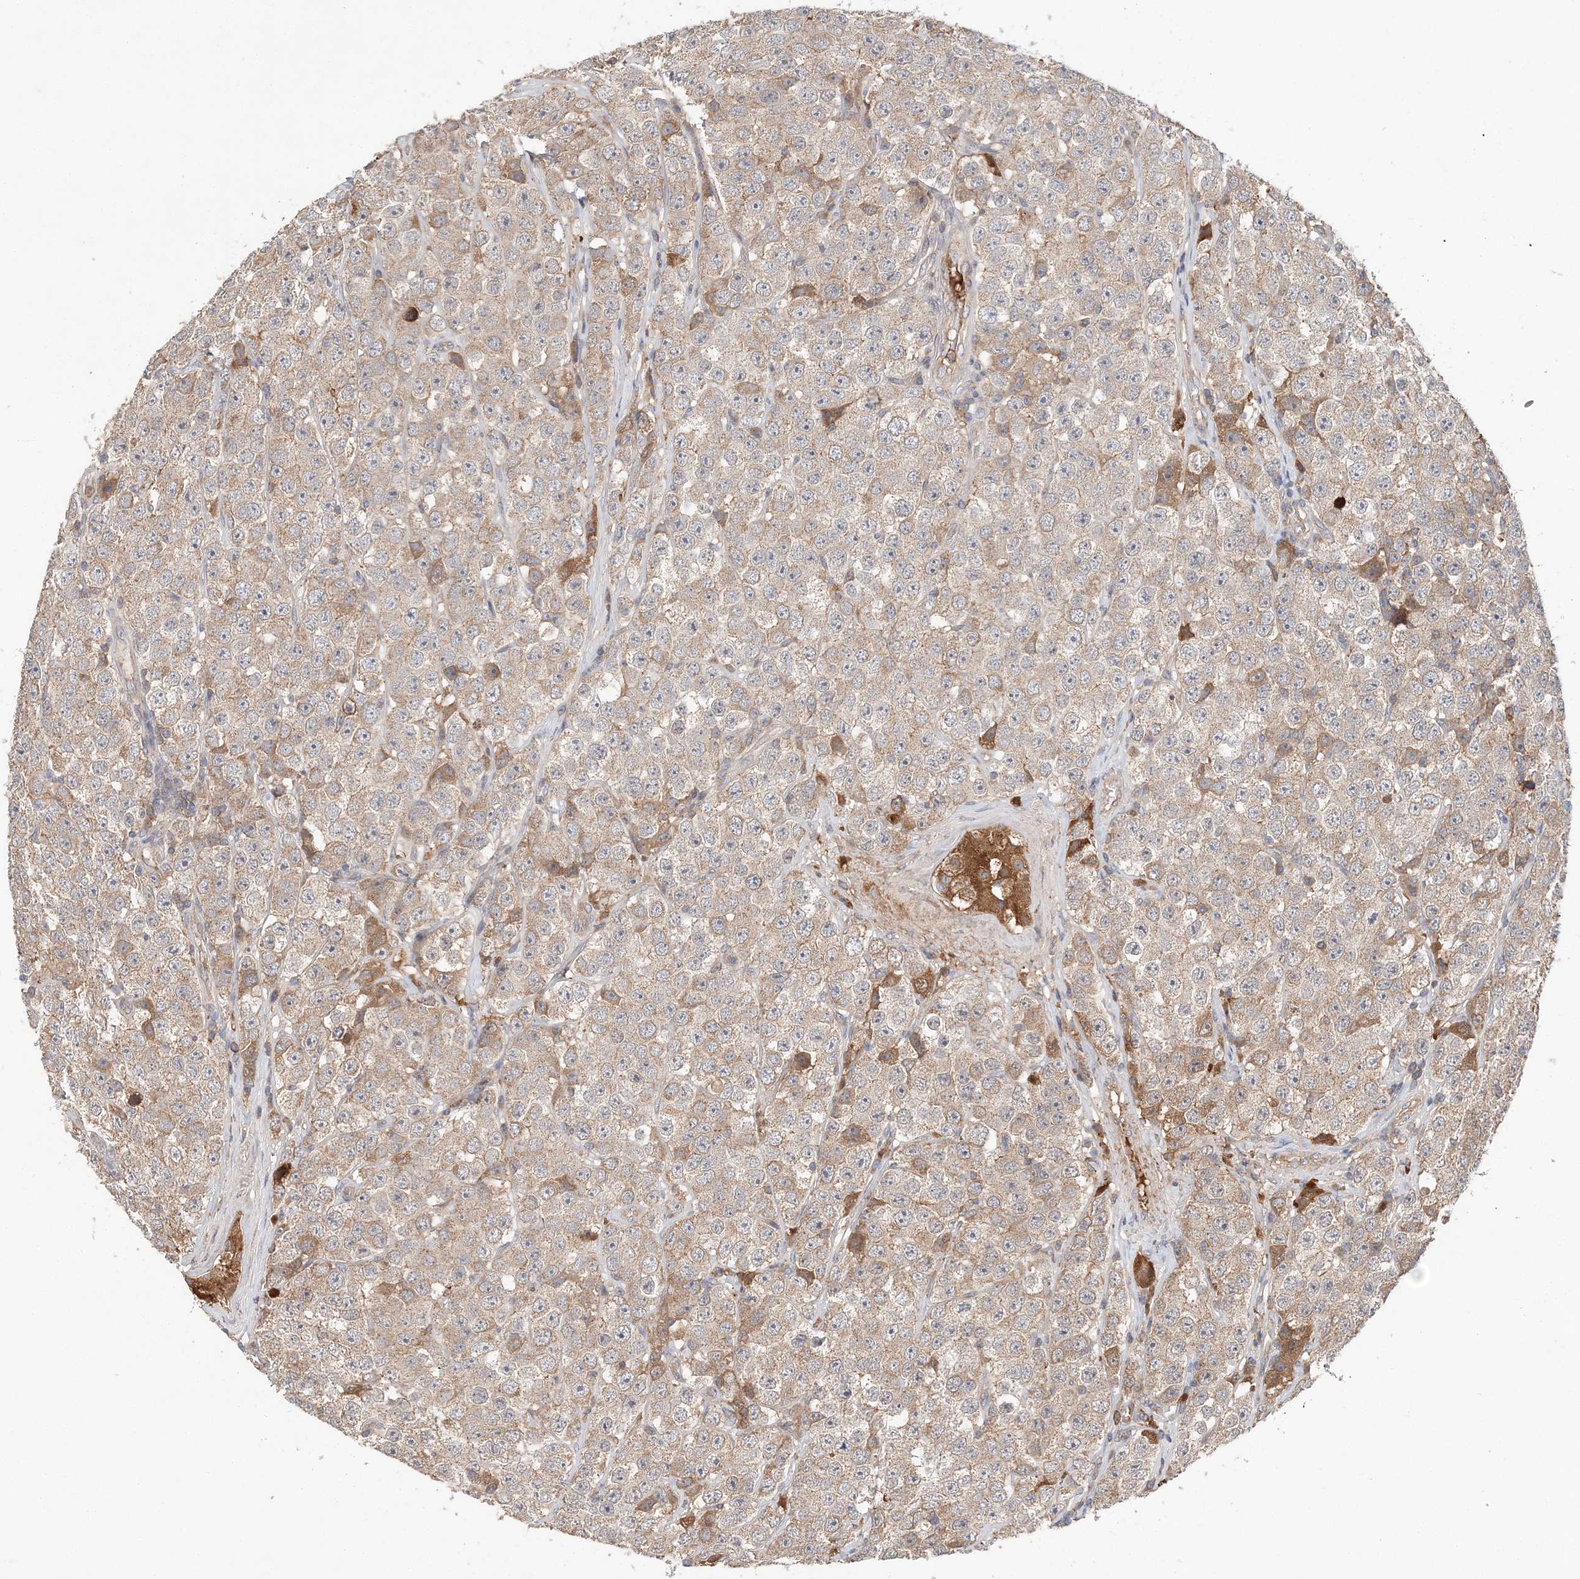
{"staining": {"intensity": "moderate", "quantity": "25%-75%", "location": "cytoplasmic/membranous"}, "tissue": "testis cancer", "cell_type": "Tumor cells", "image_type": "cancer", "snomed": [{"axis": "morphology", "description": "Seminoma, NOS"}, {"axis": "topography", "description": "Testis"}], "caption": "A medium amount of moderate cytoplasmic/membranous staining is identified in about 25%-75% of tumor cells in testis cancer tissue.", "gene": "SYCP3", "patient": {"sex": "male", "age": 28}}